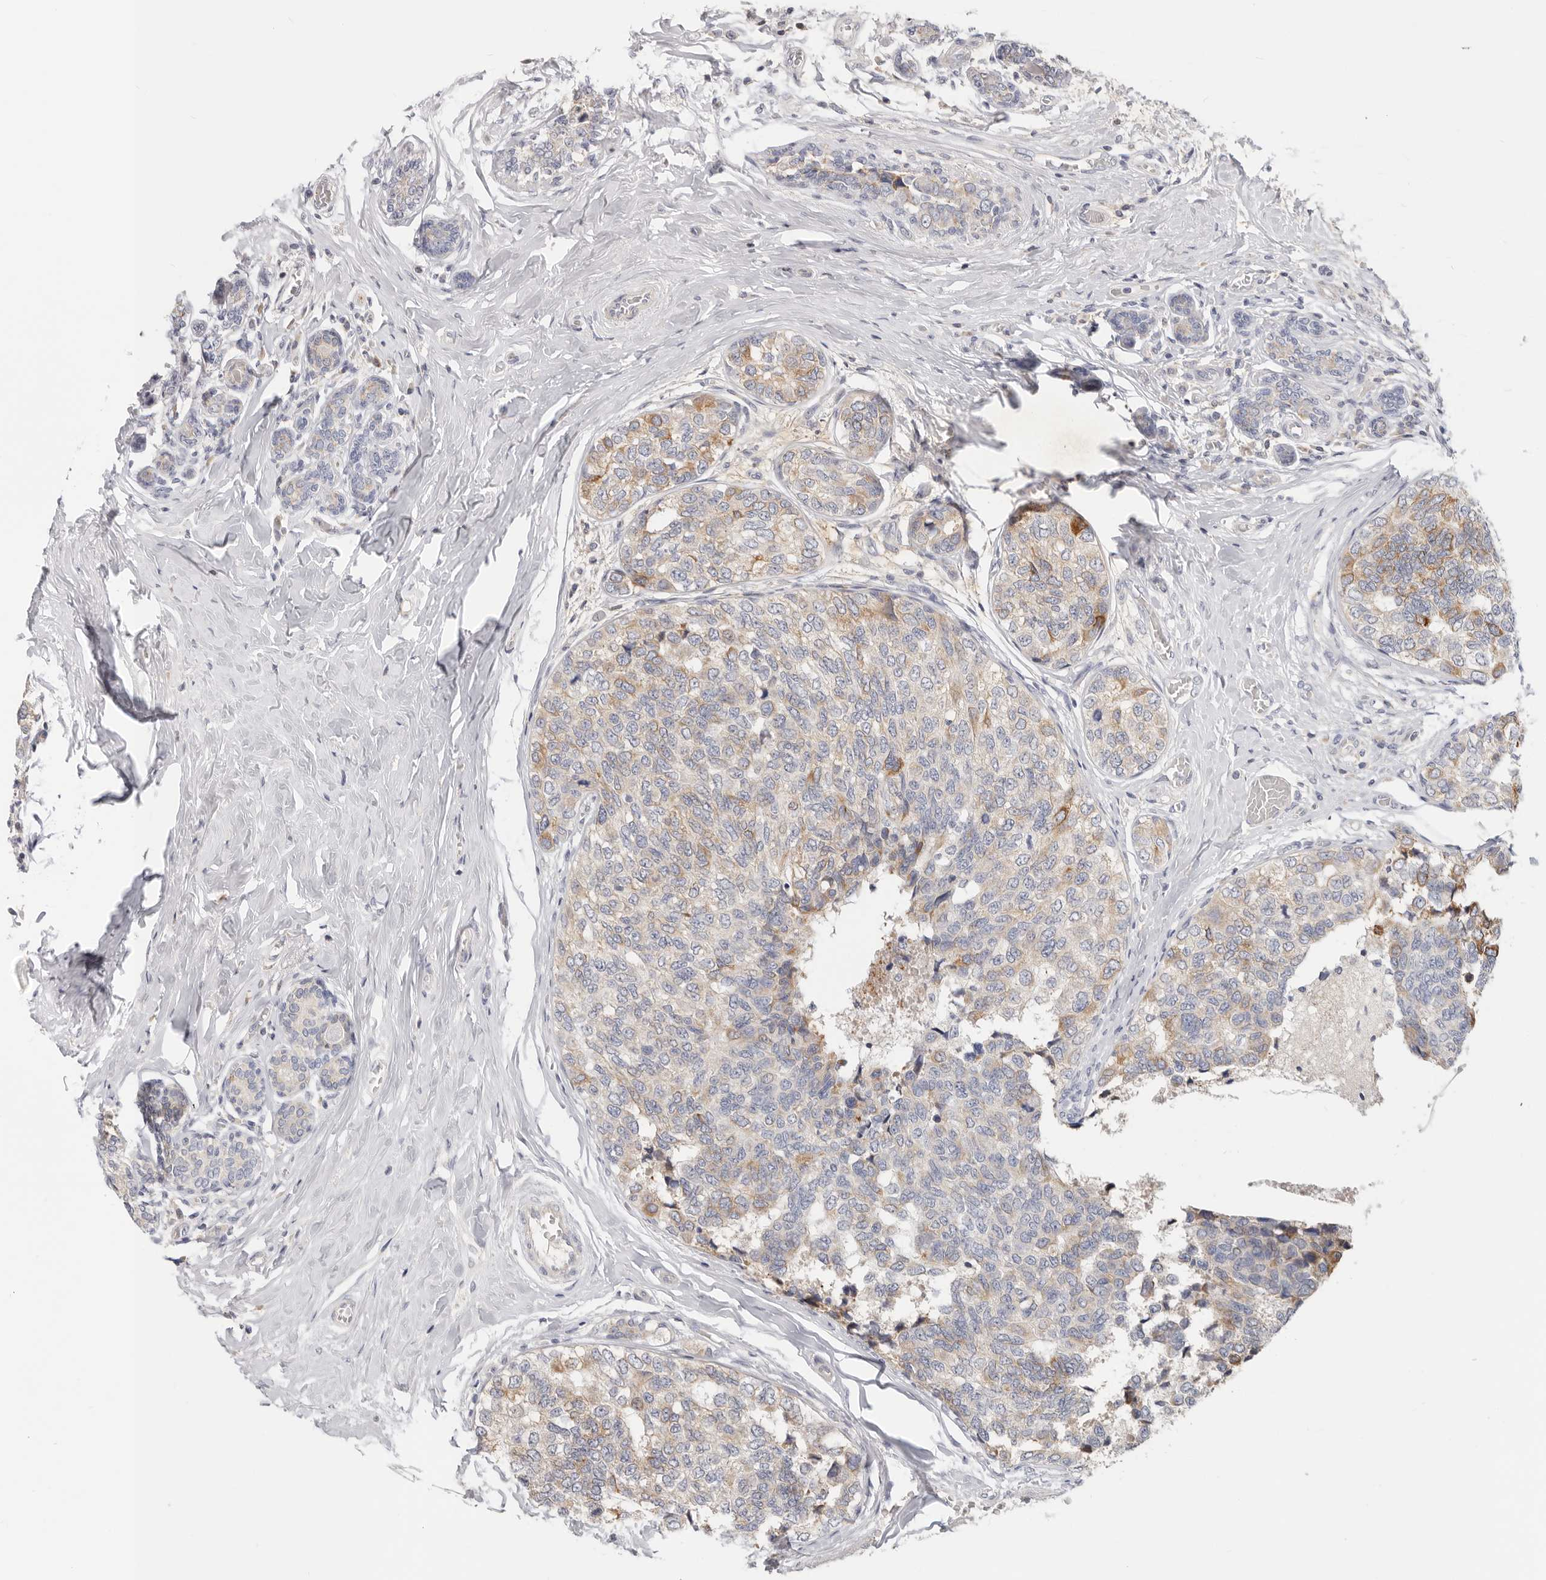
{"staining": {"intensity": "moderate", "quantity": "25%-75%", "location": "cytoplasmic/membranous"}, "tissue": "breast cancer", "cell_type": "Tumor cells", "image_type": "cancer", "snomed": [{"axis": "morphology", "description": "Normal tissue, NOS"}, {"axis": "morphology", "description": "Duct carcinoma"}, {"axis": "topography", "description": "Breast"}], "caption": "Breast invasive ductal carcinoma stained for a protein (brown) exhibits moderate cytoplasmic/membranous positive expression in about 25%-75% of tumor cells.", "gene": "TFB2M", "patient": {"sex": "female", "age": 43}}